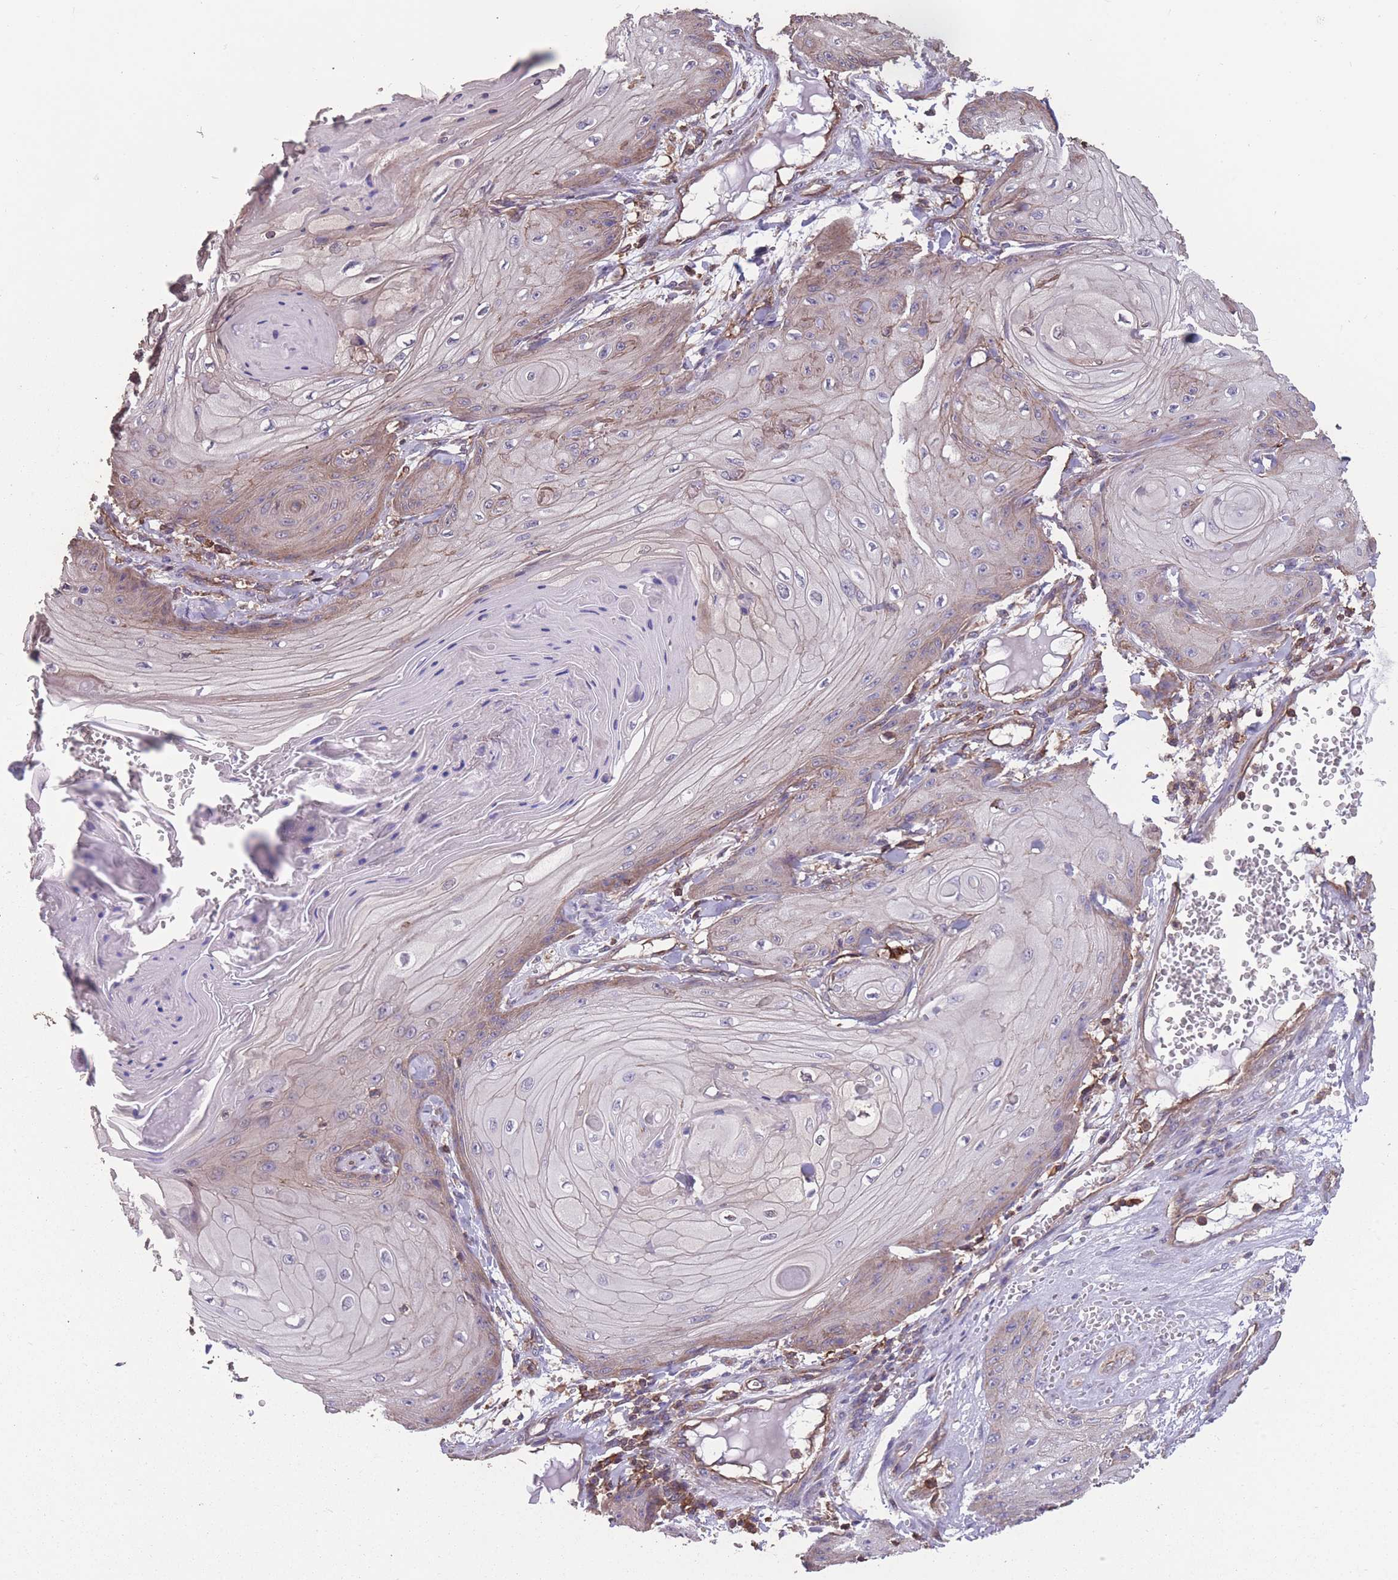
{"staining": {"intensity": "negative", "quantity": "none", "location": "none"}, "tissue": "skin cancer", "cell_type": "Tumor cells", "image_type": "cancer", "snomed": [{"axis": "morphology", "description": "Squamous cell carcinoma, NOS"}, {"axis": "topography", "description": "Skin"}], "caption": "Micrograph shows no protein staining in tumor cells of skin cancer tissue.", "gene": "NUDT21", "patient": {"sex": "male", "age": 74}}